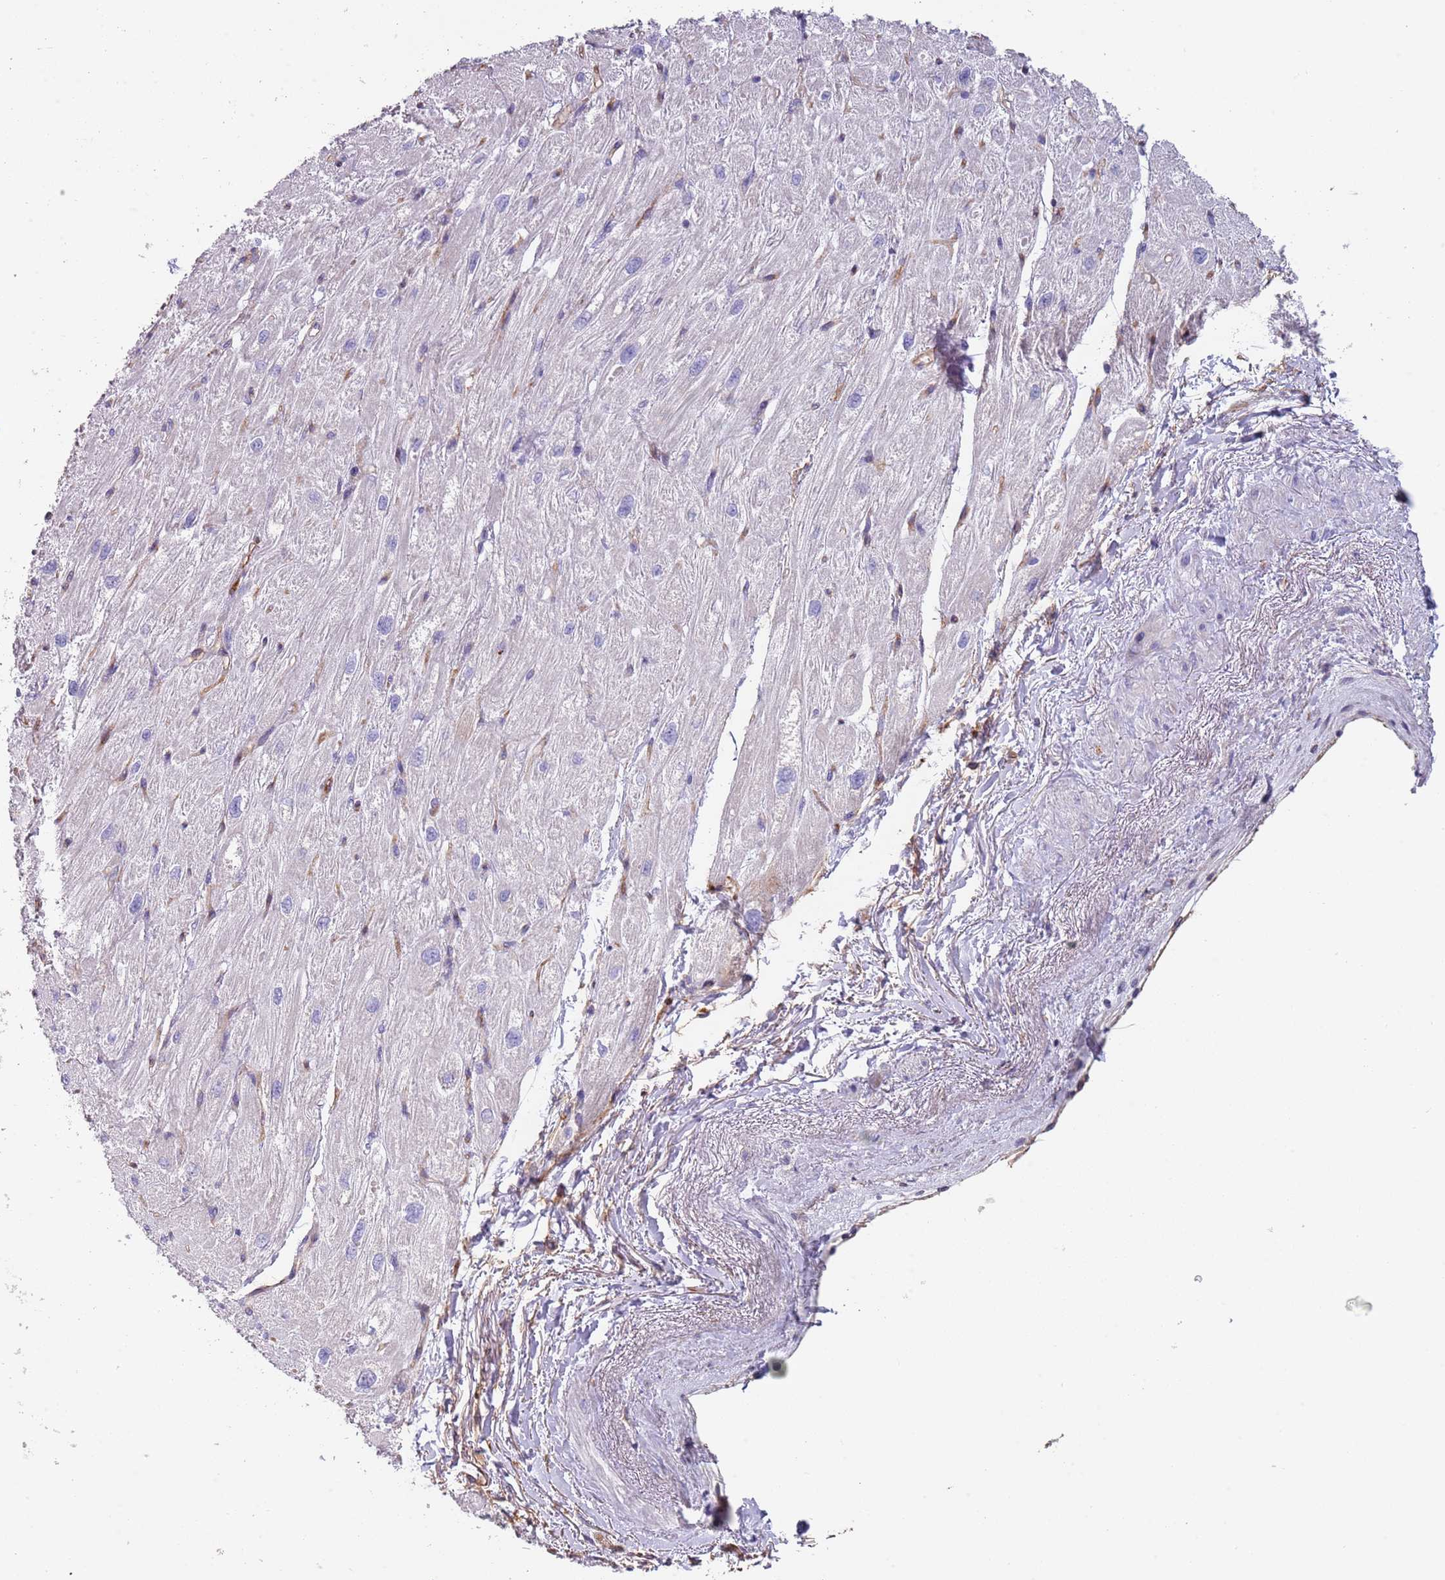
{"staining": {"intensity": "negative", "quantity": "none", "location": "none"}, "tissue": "heart muscle", "cell_type": "Cardiomyocytes", "image_type": "normal", "snomed": [{"axis": "morphology", "description": "Normal tissue, NOS"}, {"axis": "topography", "description": "Heart"}], "caption": "Immunohistochemistry micrograph of unremarkable heart muscle stained for a protein (brown), which reveals no positivity in cardiomyocytes. (Brightfield microscopy of DAB IHC at high magnification).", "gene": "ENSG00000271254", "patient": {"sex": "male", "age": 65}}